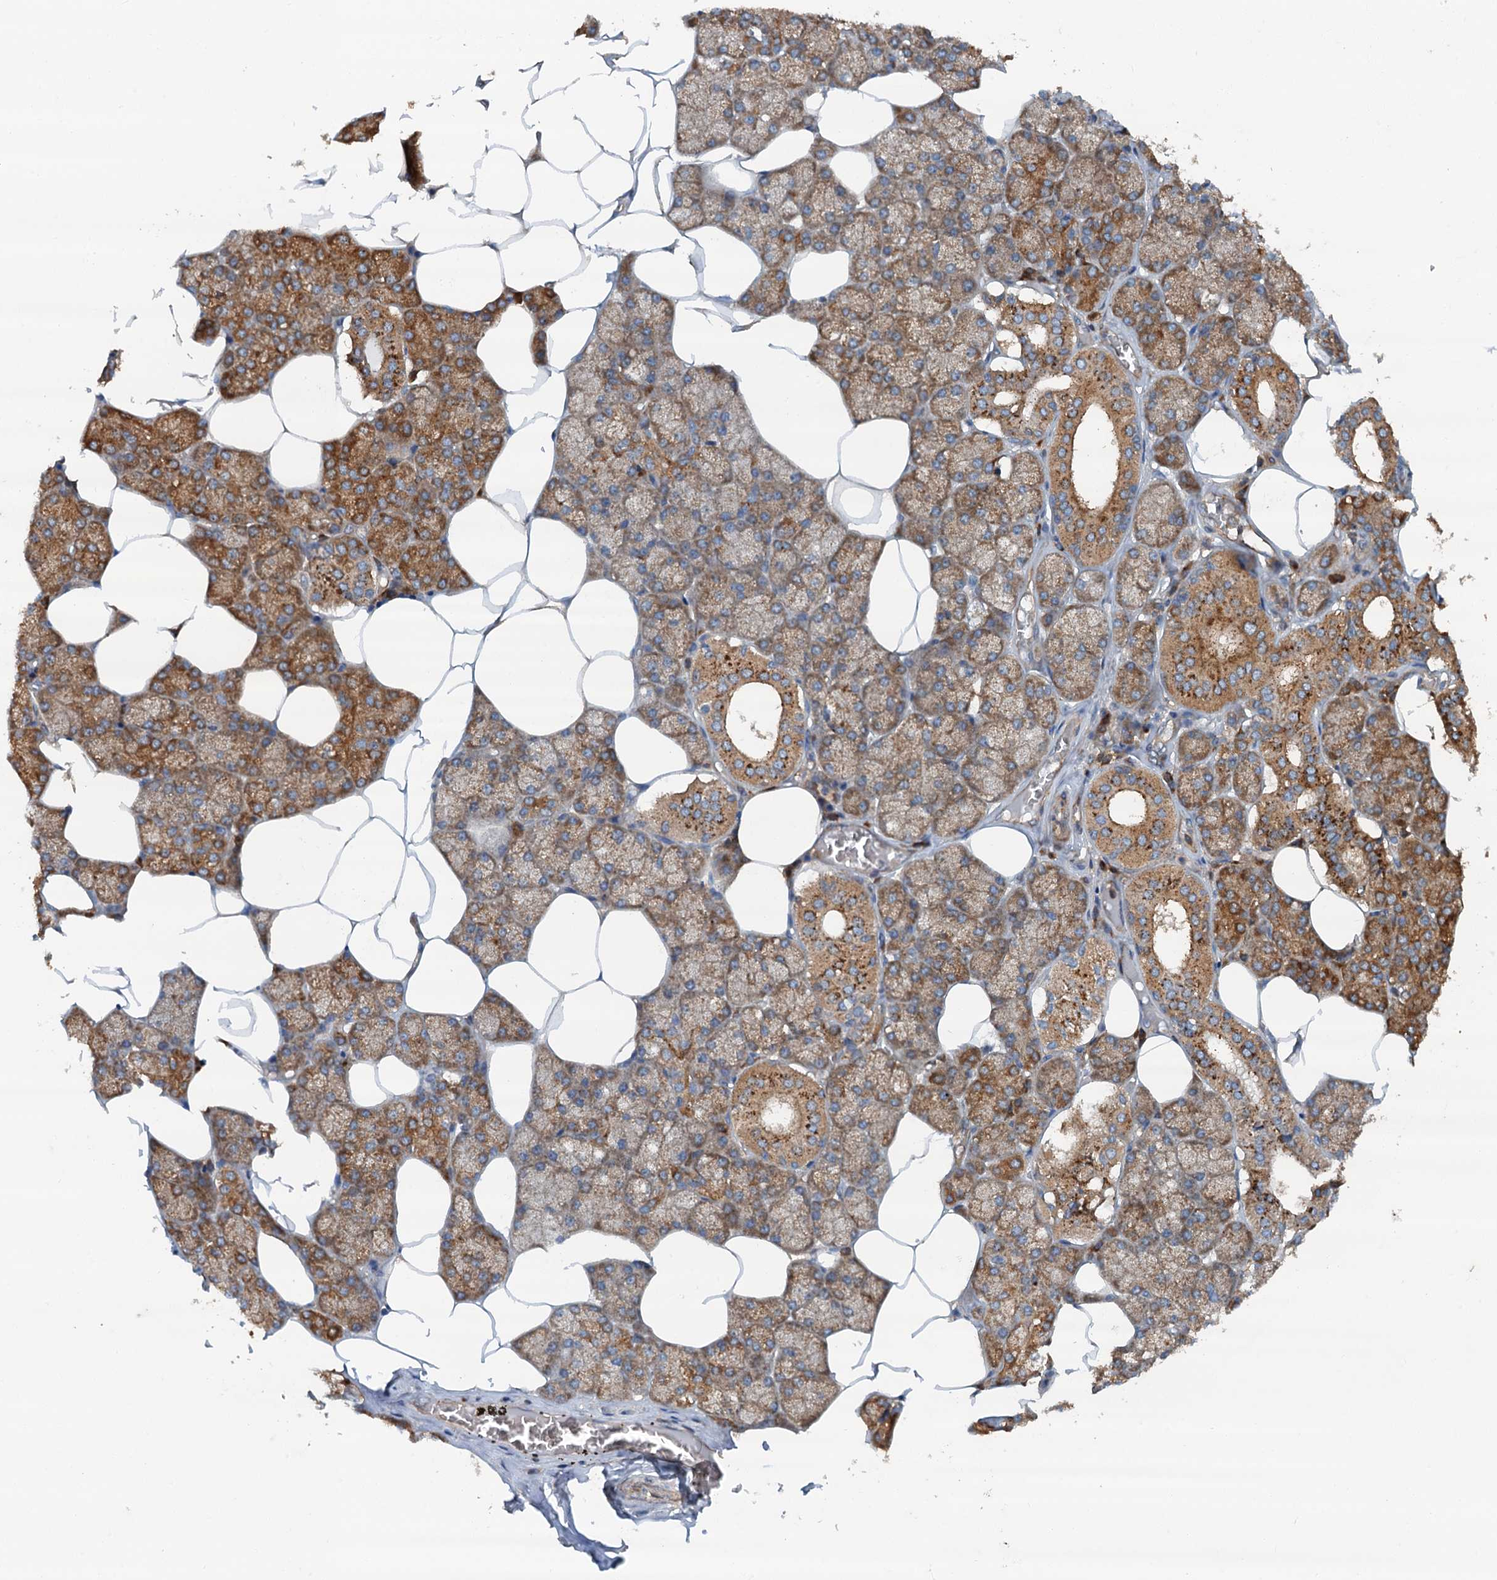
{"staining": {"intensity": "strong", "quantity": "25%-75%", "location": "cytoplasmic/membranous"}, "tissue": "salivary gland", "cell_type": "Glandular cells", "image_type": "normal", "snomed": [{"axis": "morphology", "description": "Normal tissue, NOS"}, {"axis": "topography", "description": "Salivary gland"}], "caption": "This is a photomicrograph of IHC staining of benign salivary gland, which shows strong expression in the cytoplasmic/membranous of glandular cells.", "gene": "COG3", "patient": {"sex": "male", "age": 62}}